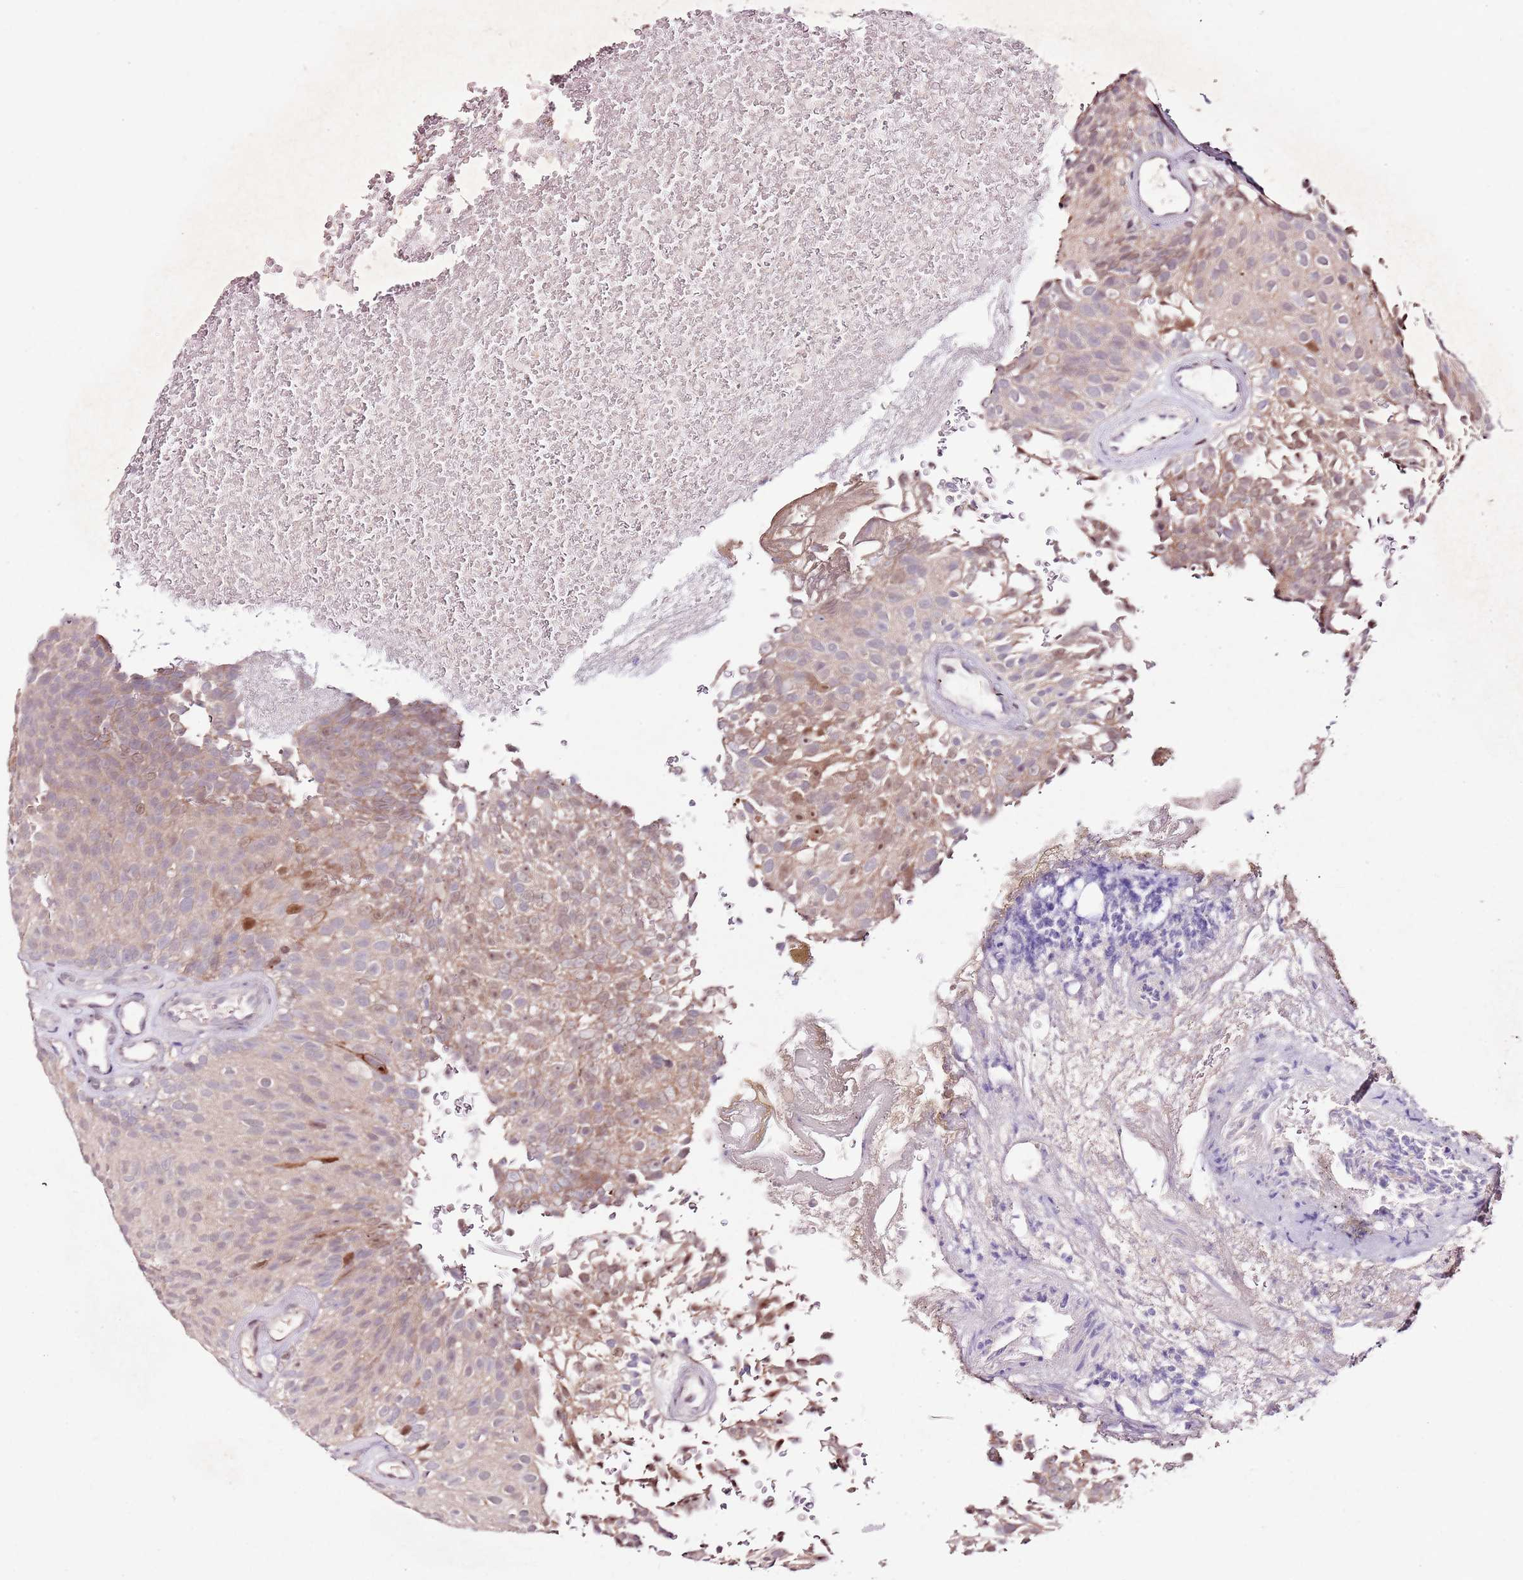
{"staining": {"intensity": "weak", "quantity": "25%-75%", "location": "cytoplasmic/membranous,nuclear"}, "tissue": "urothelial cancer", "cell_type": "Tumor cells", "image_type": "cancer", "snomed": [{"axis": "morphology", "description": "Urothelial carcinoma, Low grade"}, {"axis": "topography", "description": "Urinary bladder"}], "caption": "This histopathology image exhibits immunohistochemistry staining of human urothelial cancer, with low weak cytoplasmic/membranous and nuclear expression in about 25%-75% of tumor cells.", "gene": "NRDE2", "patient": {"sex": "male", "age": 78}}